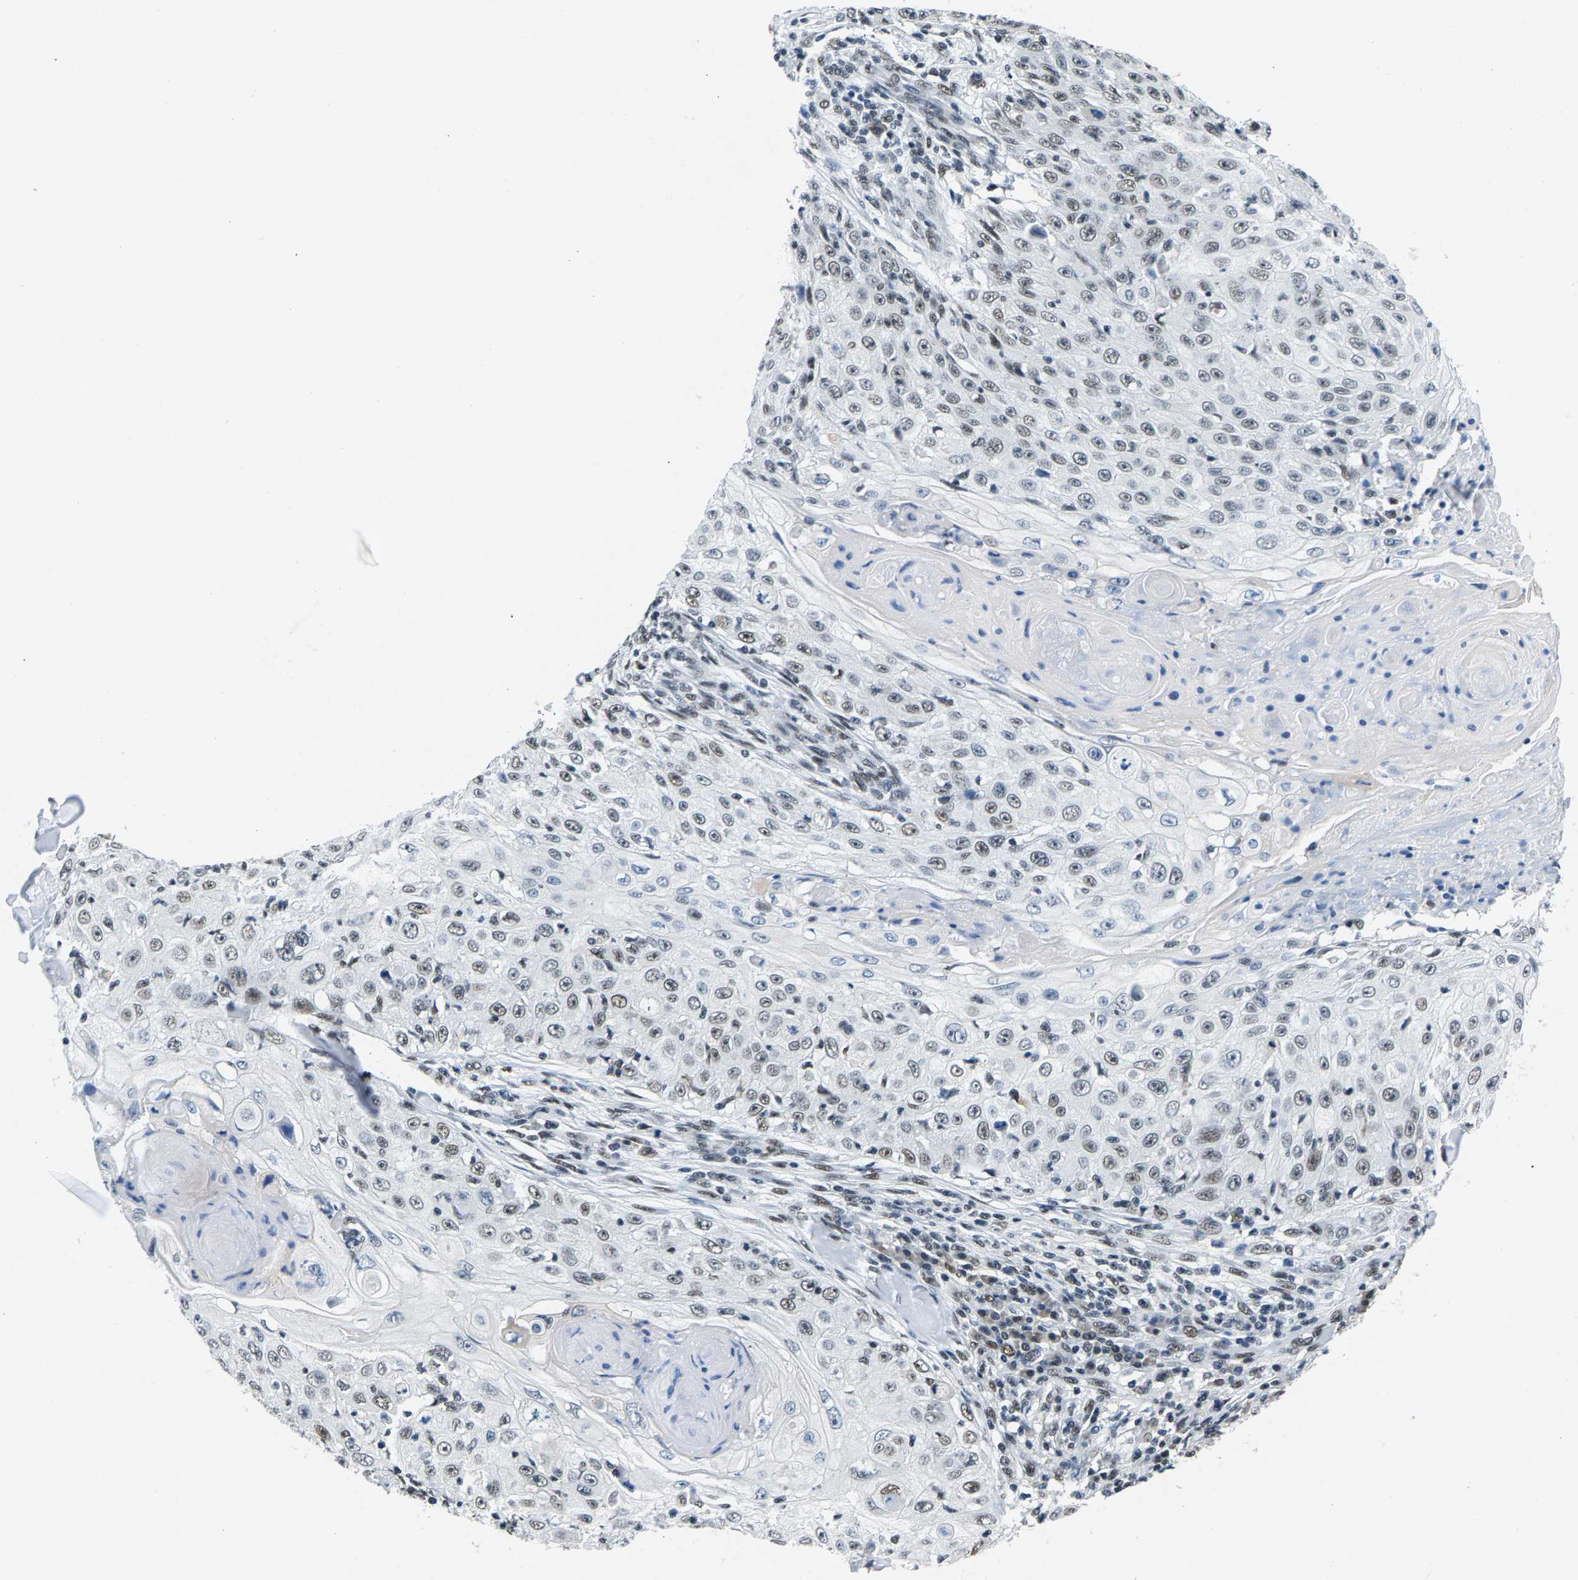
{"staining": {"intensity": "weak", "quantity": "25%-75%", "location": "nuclear"}, "tissue": "skin cancer", "cell_type": "Tumor cells", "image_type": "cancer", "snomed": [{"axis": "morphology", "description": "Squamous cell carcinoma, NOS"}, {"axis": "topography", "description": "Skin"}], "caption": "Immunohistochemical staining of human skin squamous cell carcinoma displays low levels of weak nuclear protein staining in about 25%-75% of tumor cells. (Stains: DAB (3,3'-diaminobenzidine) in brown, nuclei in blue, Microscopy: brightfield microscopy at high magnification).", "gene": "ATF2", "patient": {"sex": "male", "age": 86}}